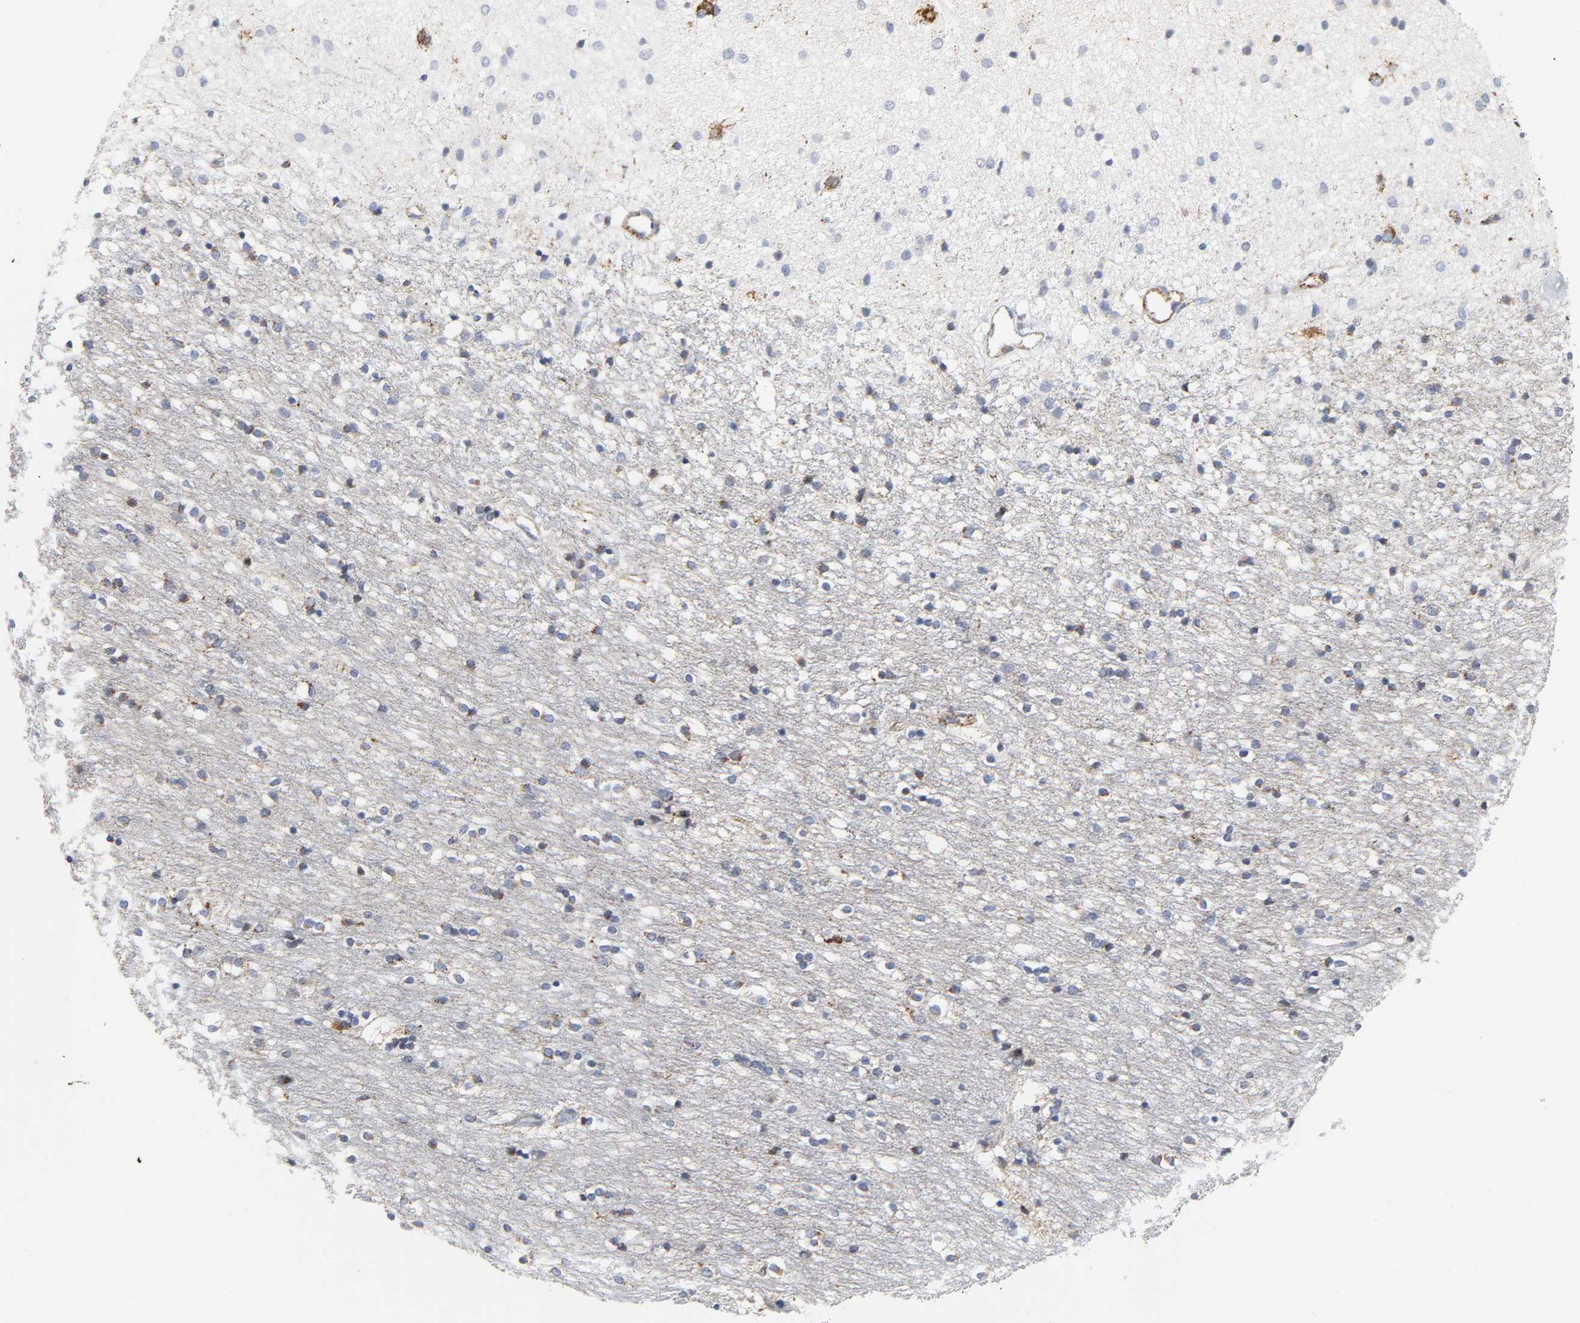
{"staining": {"intensity": "moderate", "quantity": "25%-75%", "location": "cytoplasmic/membranous"}, "tissue": "caudate", "cell_type": "Glial cells", "image_type": "normal", "snomed": [{"axis": "morphology", "description": "Normal tissue, NOS"}, {"axis": "topography", "description": "Lateral ventricle wall"}], "caption": "Caudate stained with DAB immunohistochemistry (IHC) exhibits medium levels of moderate cytoplasmic/membranous positivity in about 25%-75% of glial cells.", "gene": "CYCS", "patient": {"sex": "female", "age": 54}}